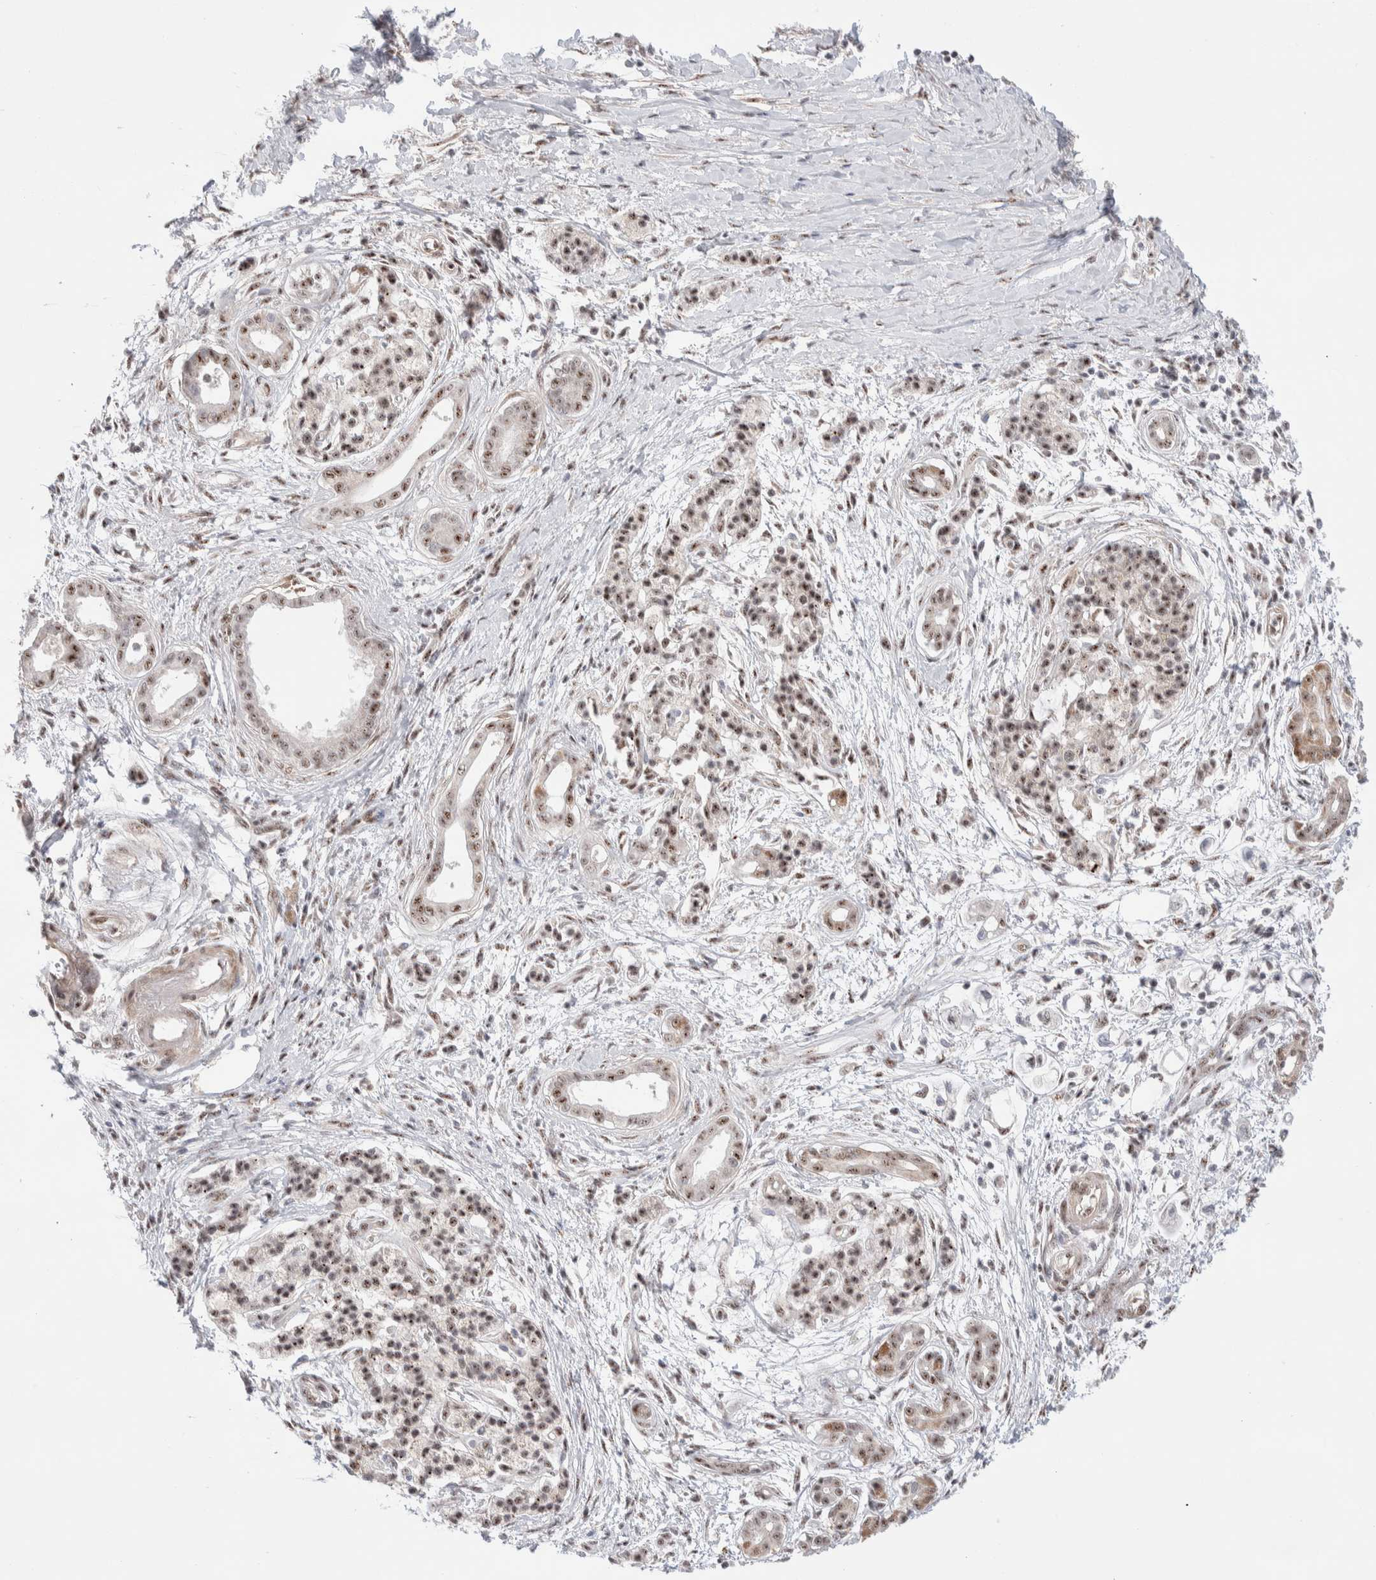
{"staining": {"intensity": "moderate", "quantity": ">75%", "location": "nuclear"}, "tissue": "pancreatic cancer", "cell_type": "Tumor cells", "image_type": "cancer", "snomed": [{"axis": "morphology", "description": "Adenocarcinoma, NOS"}, {"axis": "topography", "description": "Pancreas"}], "caption": "Pancreatic adenocarcinoma stained for a protein shows moderate nuclear positivity in tumor cells. (brown staining indicates protein expression, while blue staining denotes nuclei).", "gene": "ZNF695", "patient": {"sex": "male", "age": 59}}